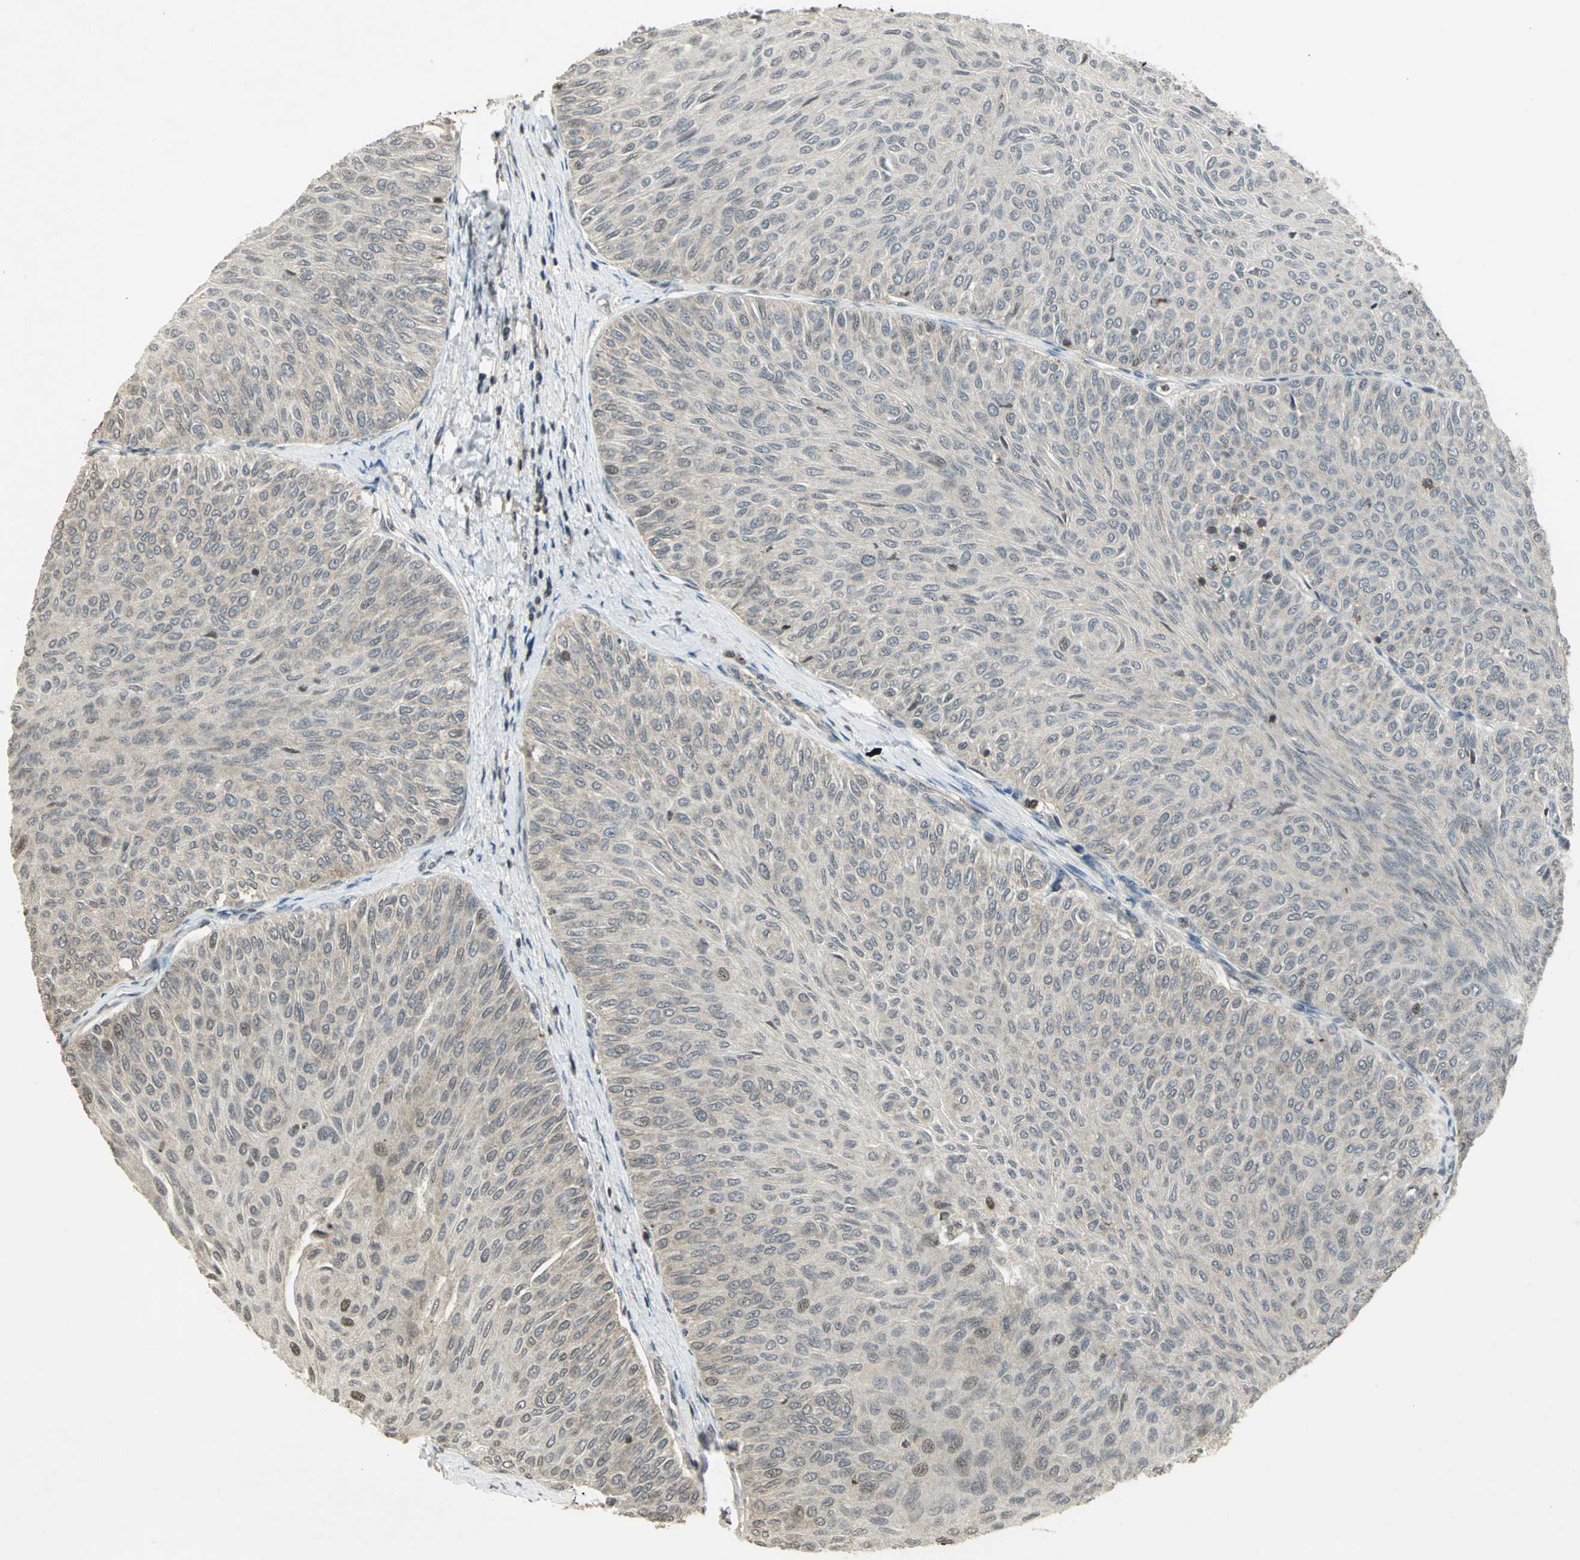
{"staining": {"intensity": "negative", "quantity": "none", "location": "none"}, "tissue": "urothelial cancer", "cell_type": "Tumor cells", "image_type": "cancer", "snomed": [{"axis": "morphology", "description": "Urothelial carcinoma, Low grade"}, {"axis": "topography", "description": "Urinary bladder"}], "caption": "There is no significant positivity in tumor cells of urothelial cancer.", "gene": "IL16", "patient": {"sex": "male", "age": 78}}